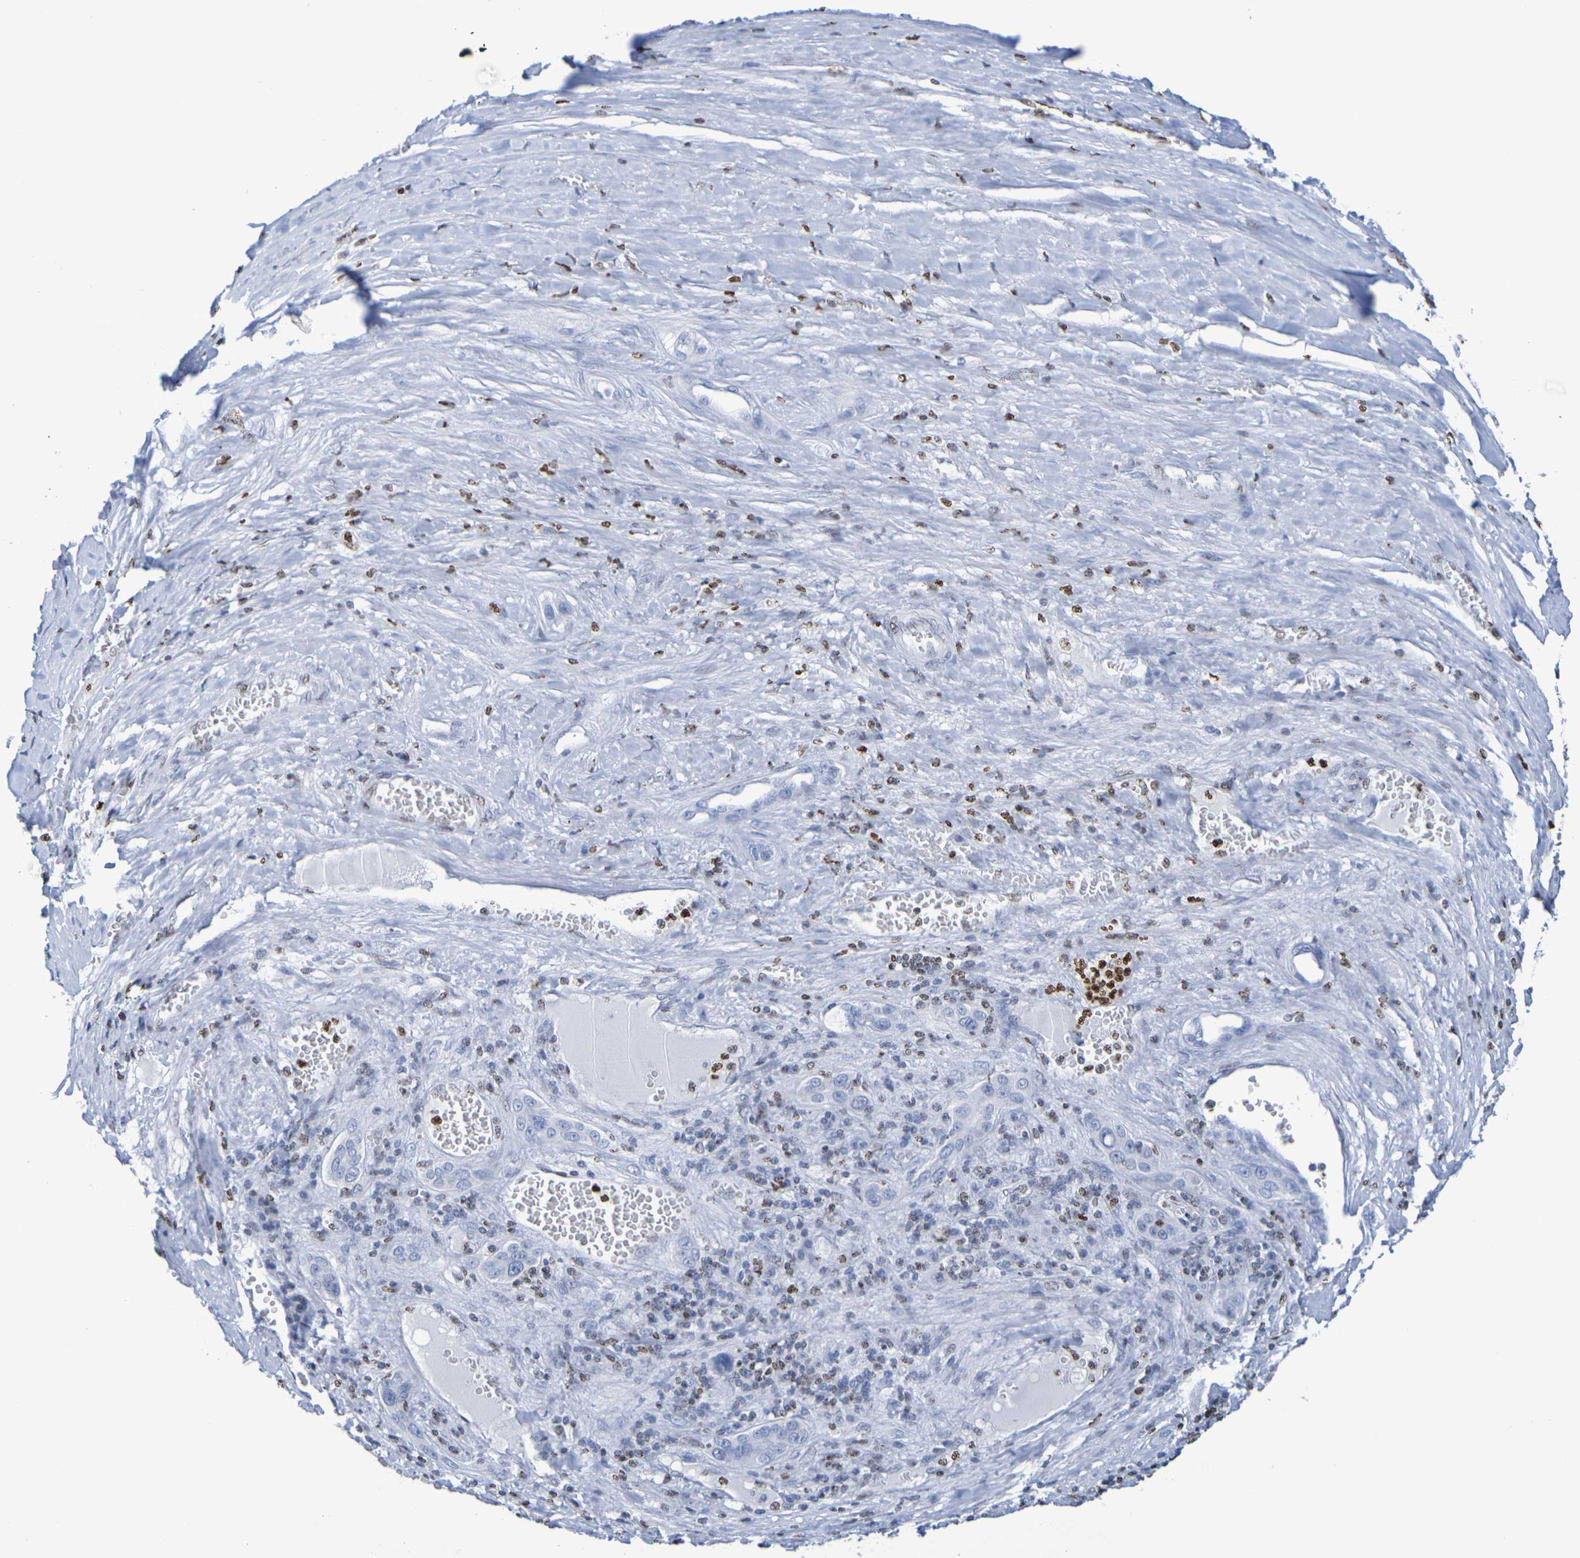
{"staining": {"intensity": "moderate", "quantity": ">75%", "location": "nuclear"}, "tissue": "liver cancer", "cell_type": "Tumor cells", "image_type": "cancer", "snomed": [{"axis": "morphology", "description": "Carcinoma, Hepatocellular, NOS"}, {"axis": "topography", "description": "Liver"}], "caption": "Immunohistochemistry (IHC) of liver hepatocellular carcinoma reveals medium levels of moderate nuclear staining in approximately >75% of tumor cells. The protein is stained brown, and the nuclei are stained in blue (DAB IHC with brightfield microscopy, high magnification).", "gene": "H1-5", "patient": {"sex": "female", "age": 73}}